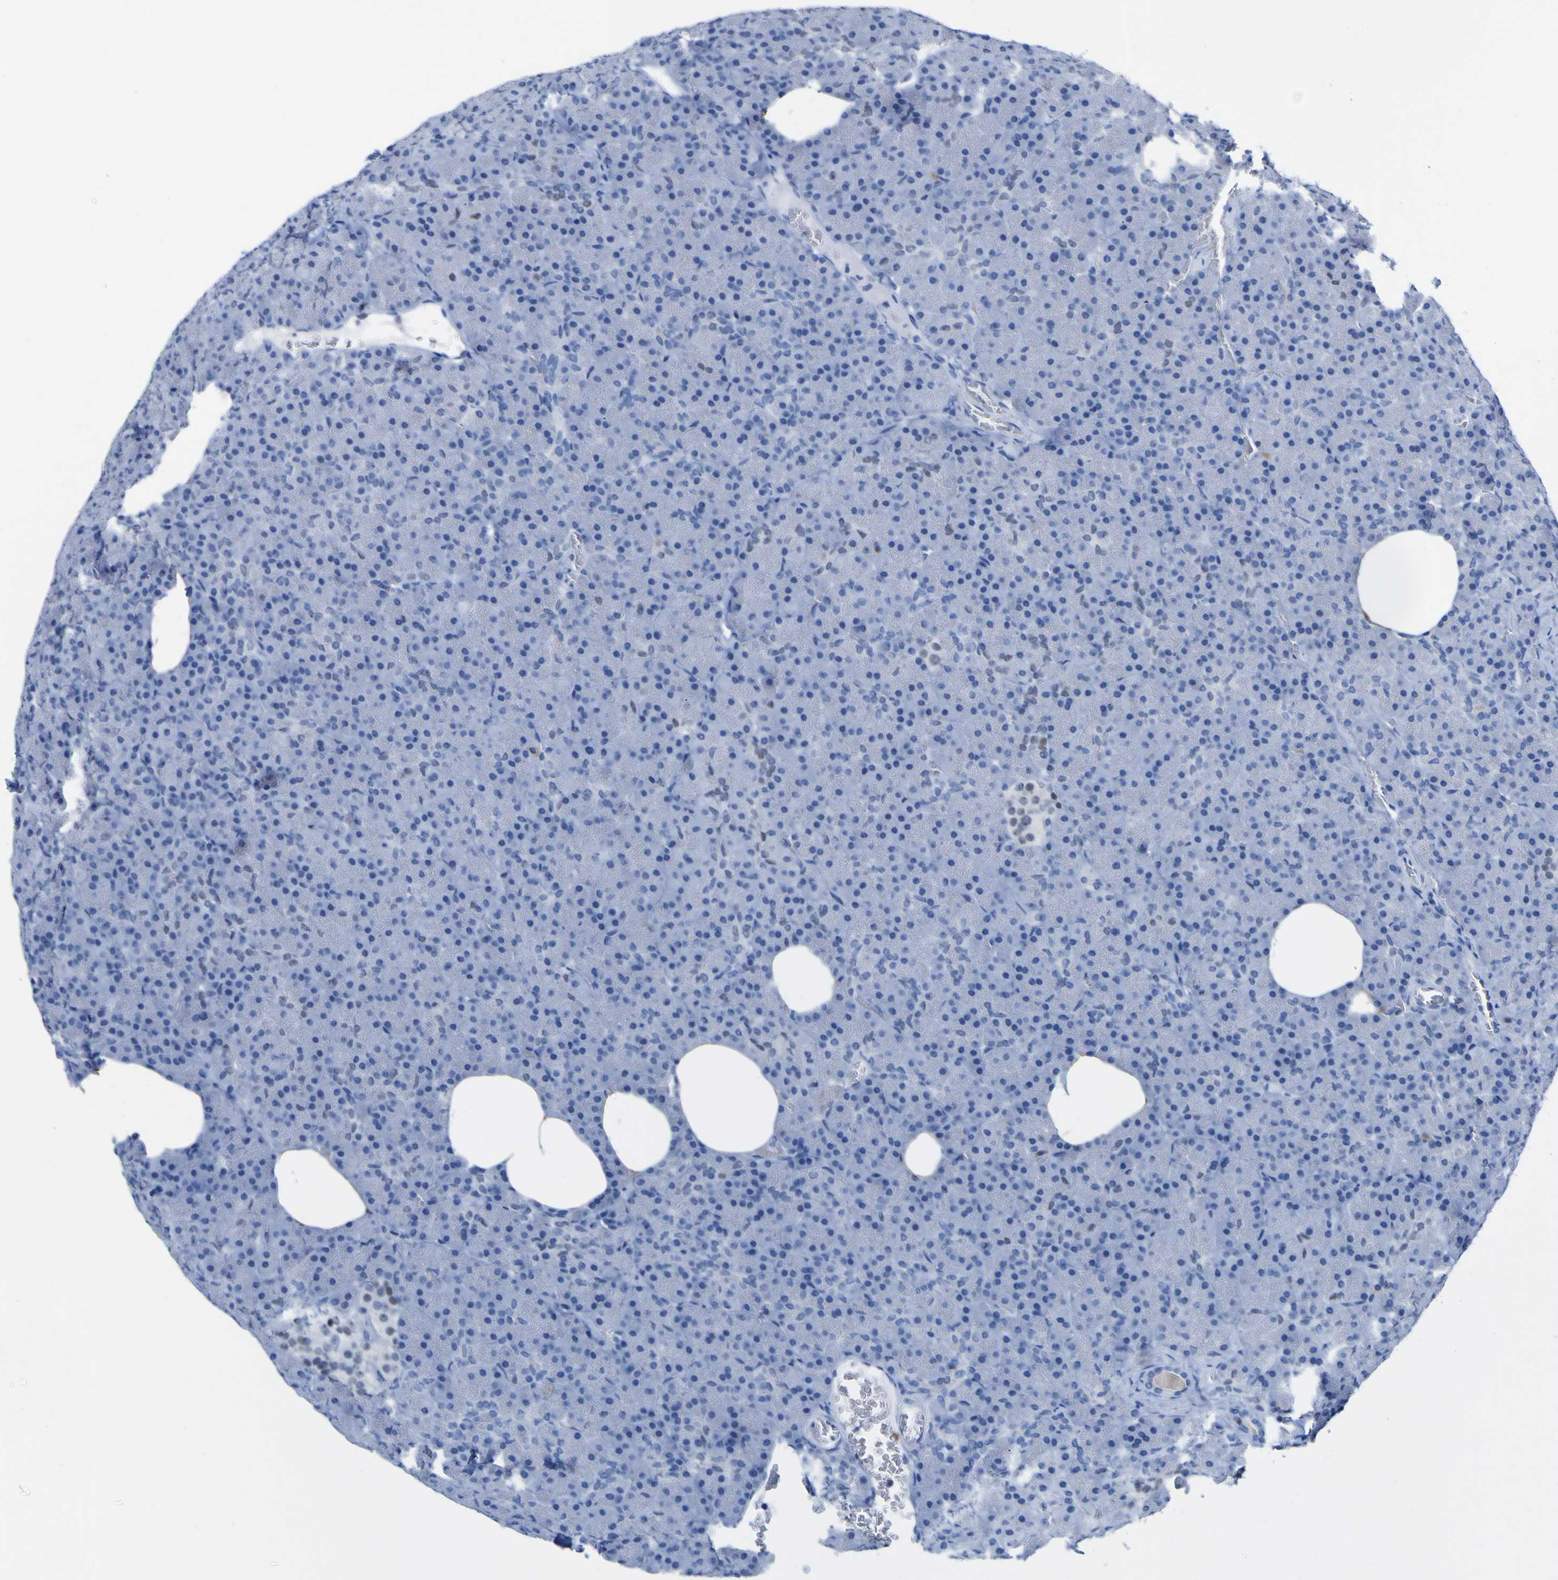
{"staining": {"intensity": "negative", "quantity": "none", "location": "none"}, "tissue": "pancreas", "cell_type": "Exocrine glandular cells", "image_type": "normal", "snomed": [{"axis": "morphology", "description": "Normal tissue, NOS"}, {"axis": "topography", "description": "Pancreas"}], "caption": "Micrograph shows no significant protein staining in exocrine glandular cells of benign pancreas.", "gene": "DACH1", "patient": {"sex": "female", "age": 35}}